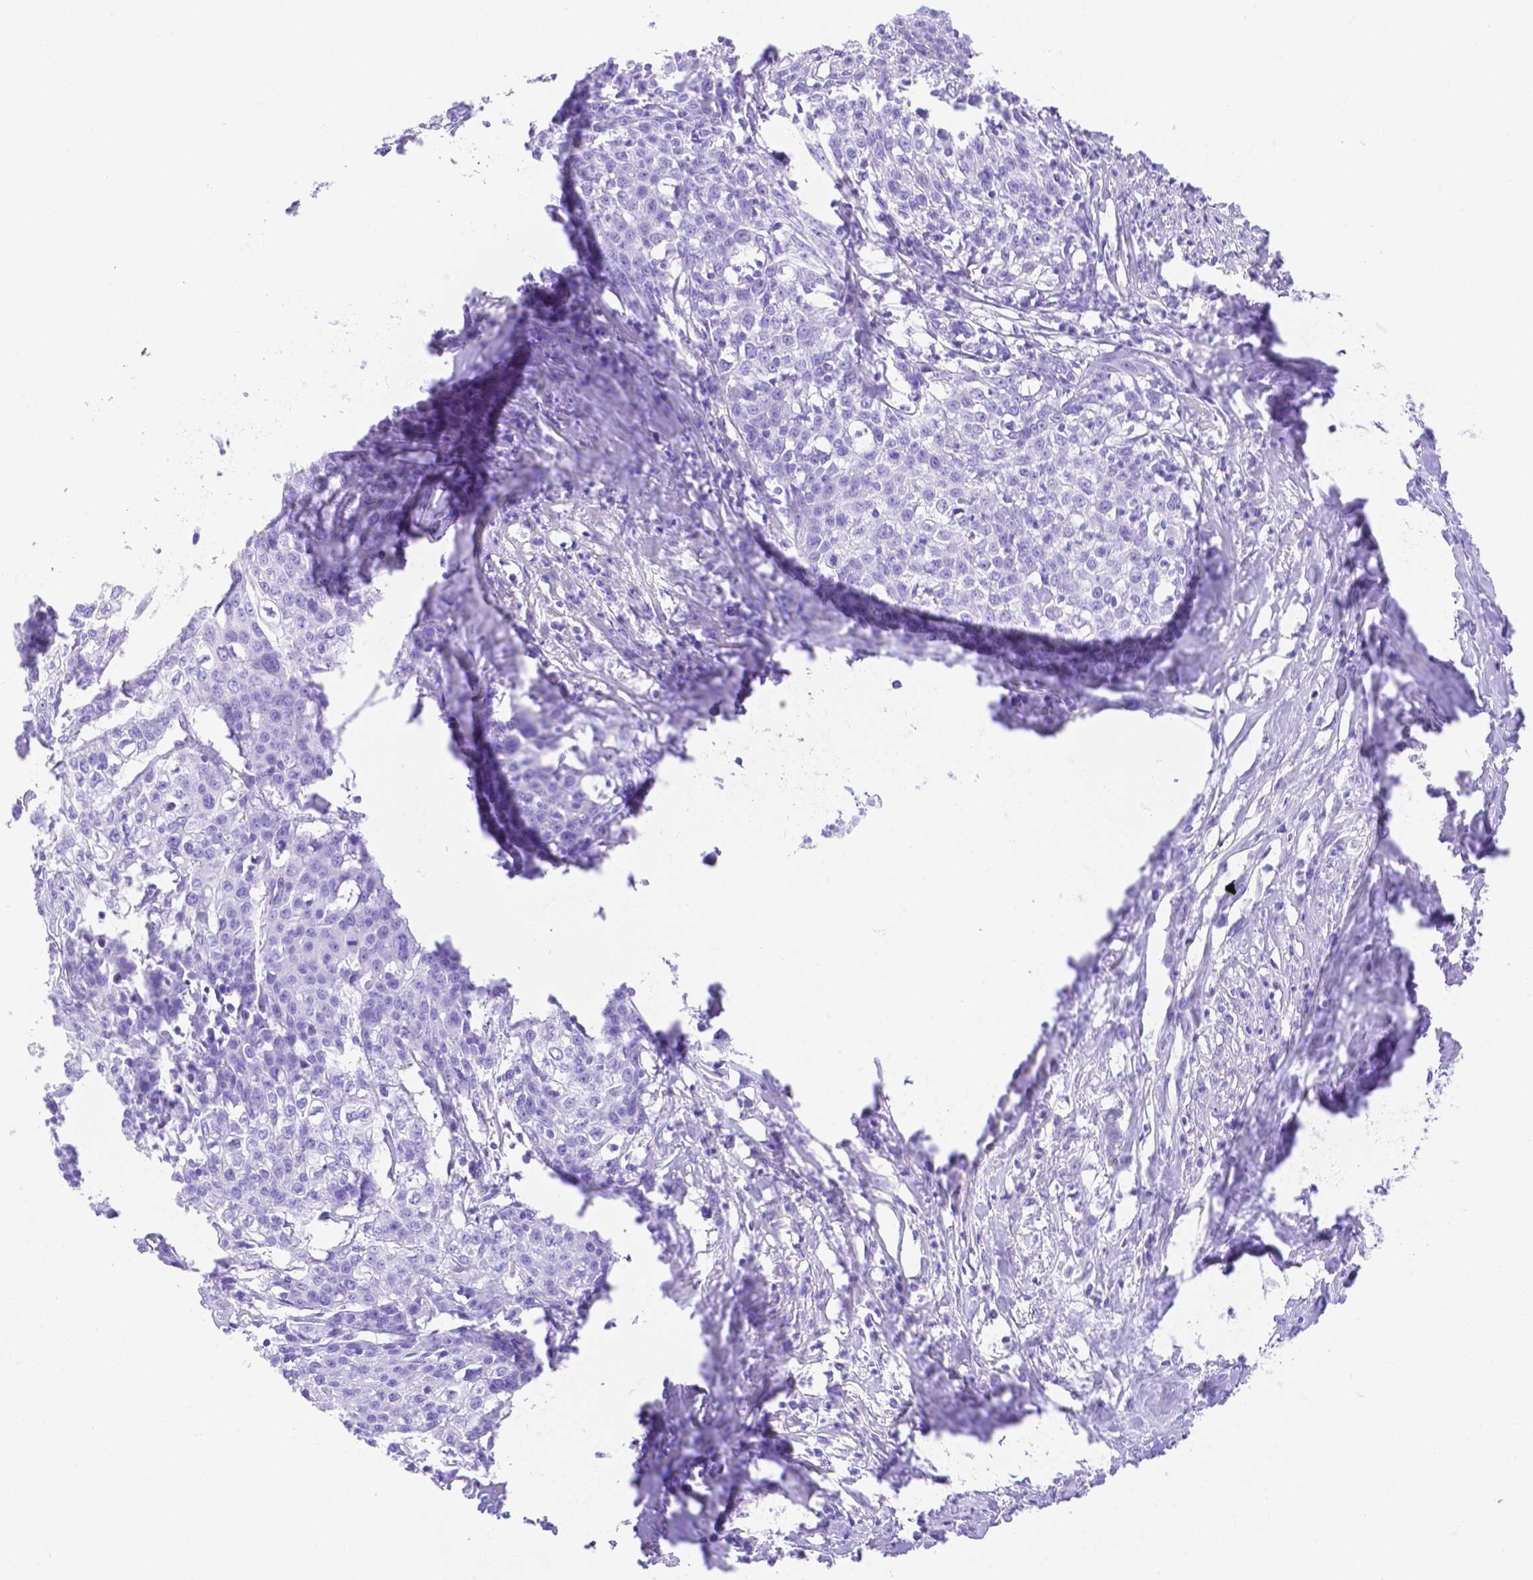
{"staining": {"intensity": "negative", "quantity": "none", "location": "none"}, "tissue": "cervical cancer", "cell_type": "Tumor cells", "image_type": "cancer", "snomed": [{"axis": "morphology", "description": "Squamous cell carcinoma, NOS"}, {"axis": "topography", "description": "Cervix"}], "caption": "Cervical cancer (squamous cell carcinoma) was stained to show a protein in brown. There is no significant positivity in tumor cells.", "gene": "SMR3A", "patient": {"sex": "female", "age": 39}}